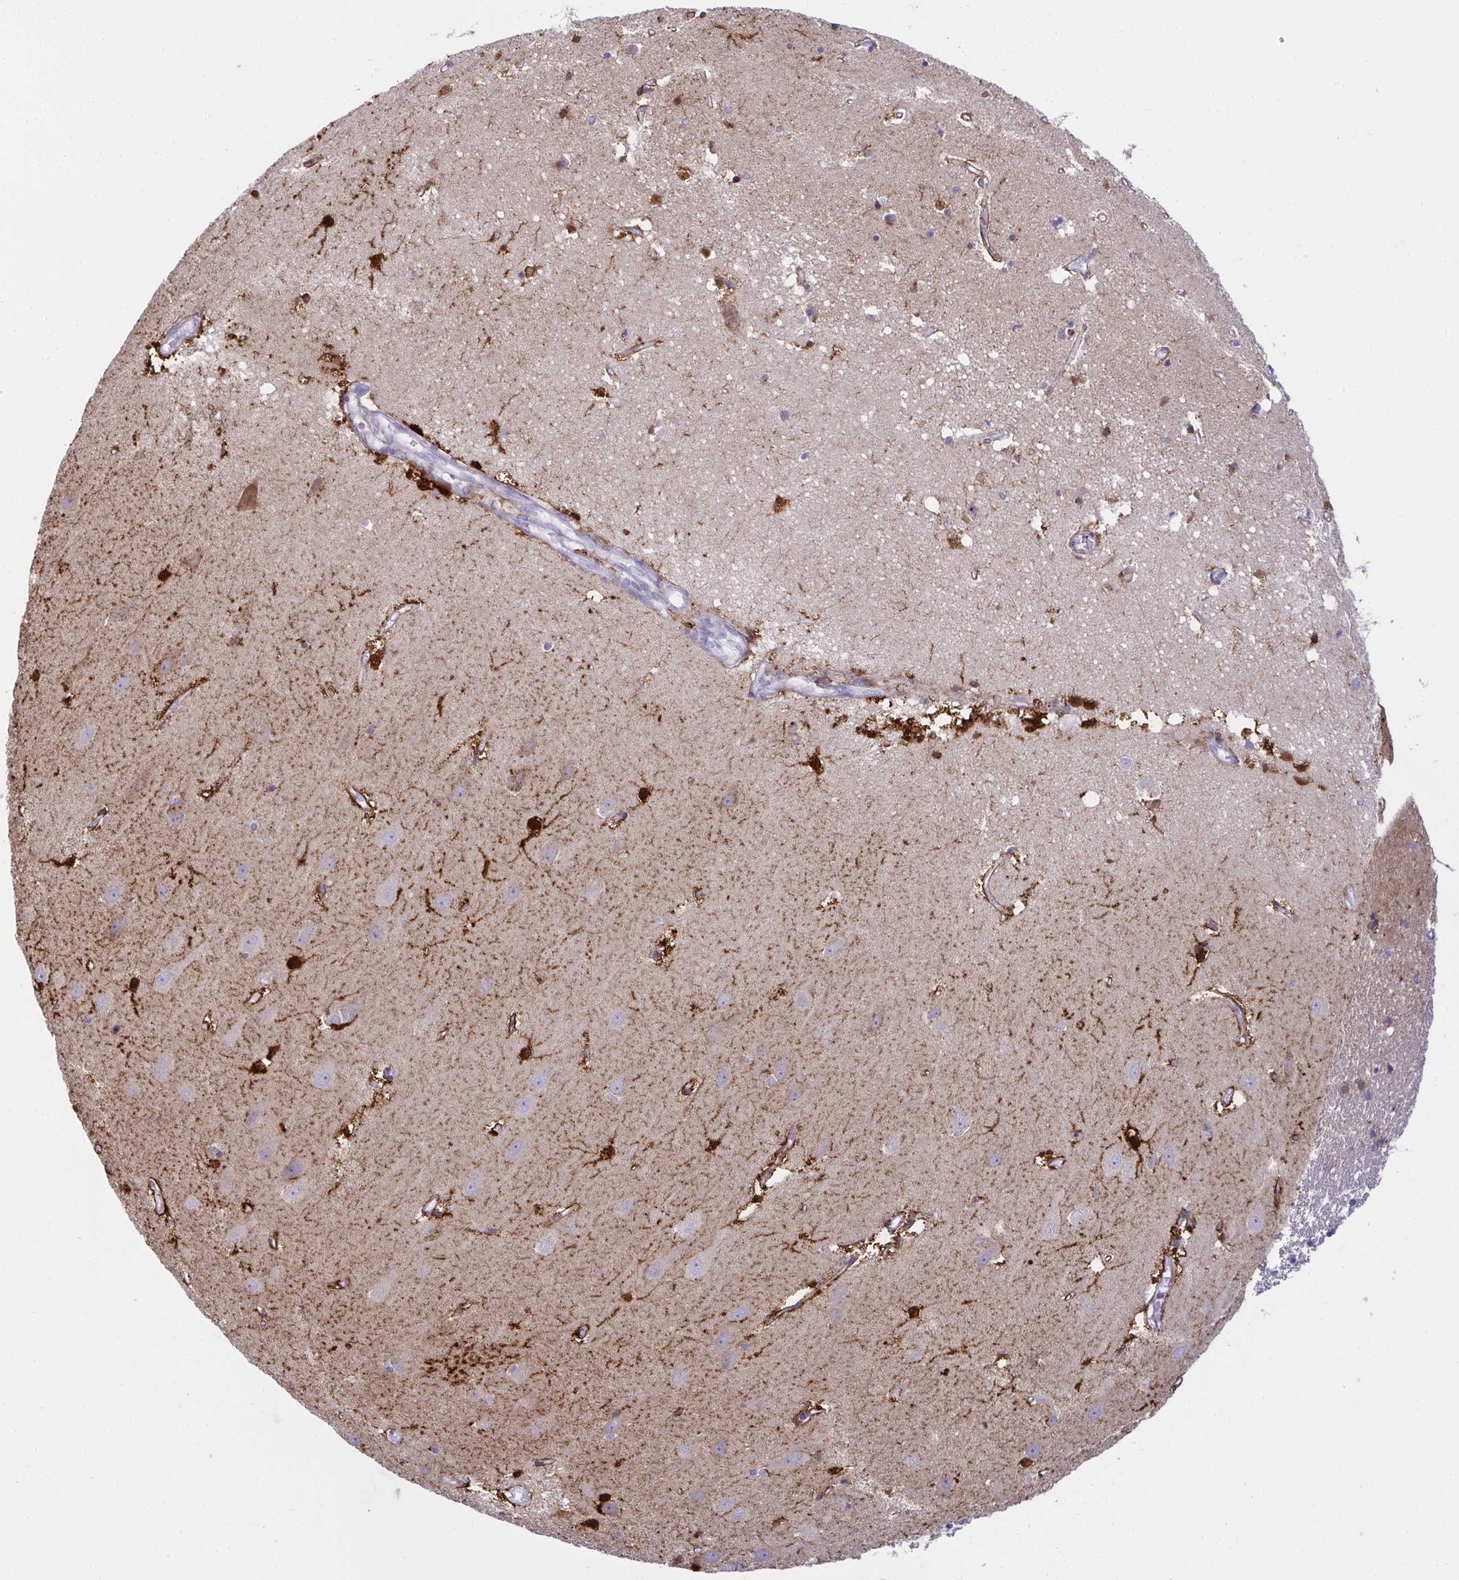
{"staining": {"intensity": "strong", "quantity": "<25%", "location": "cytoplasmic/membranous"}, "tissue": "hippocampus", "cell_type": "Glial cells", "image_type": "normal", "snomed": [{"axis": "morphology", "description": "Normal tissue, NOS"}, {"axis": "topography", "description": "Hippocampus"}], "caption": "This image demonstrates immunohistochemistry (IHC) staining of benign hippocampus, with medium strong cytoplasmic/membranous expression in about <25% of glial cells.", "gene": "RANBP2", "patient": {"sex": "male", "age": 63}}